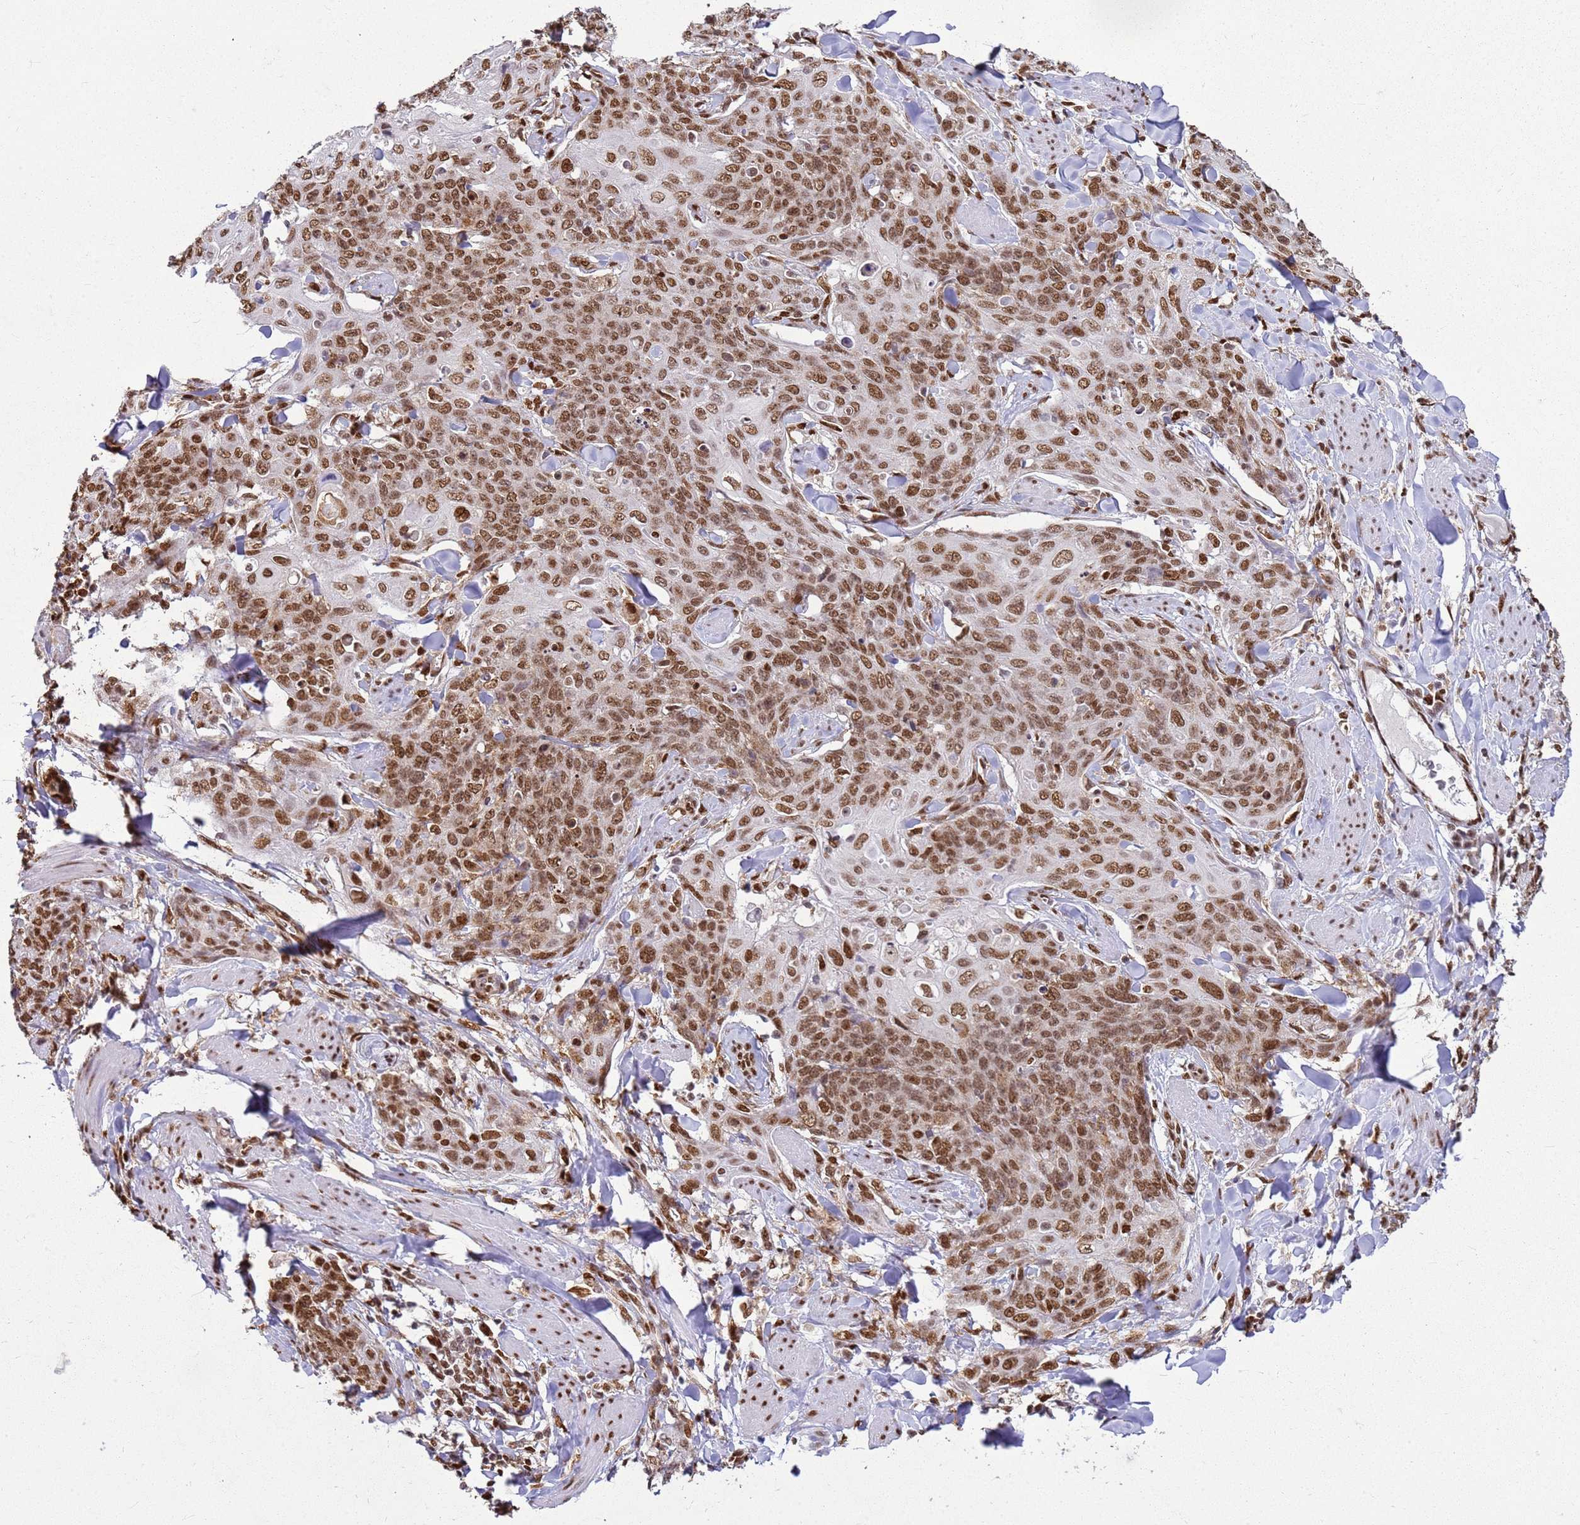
{"staining": {"intensity": "moderate", "quantity": ">75%", "location": "nuclear"}, "tissue": "skin cancer", "cell_type": "Tumor cells", "image_type": "cancer", "snomed": [{"axis": "morphology", "description": "Squamous cell carcinoma, NOS"}, {"axis": "topography", "description": "Skin"}, {"axis": "topography", "description": "Vulva"}], "caption": "Human skin cancer (squamous cell carcinoma) stained for a protein (brown) displays moderate nuclear positive expression in about >75% of tumor cells.", "gene": "APEX1", "patient": {"sex": "female", "age": 85}}